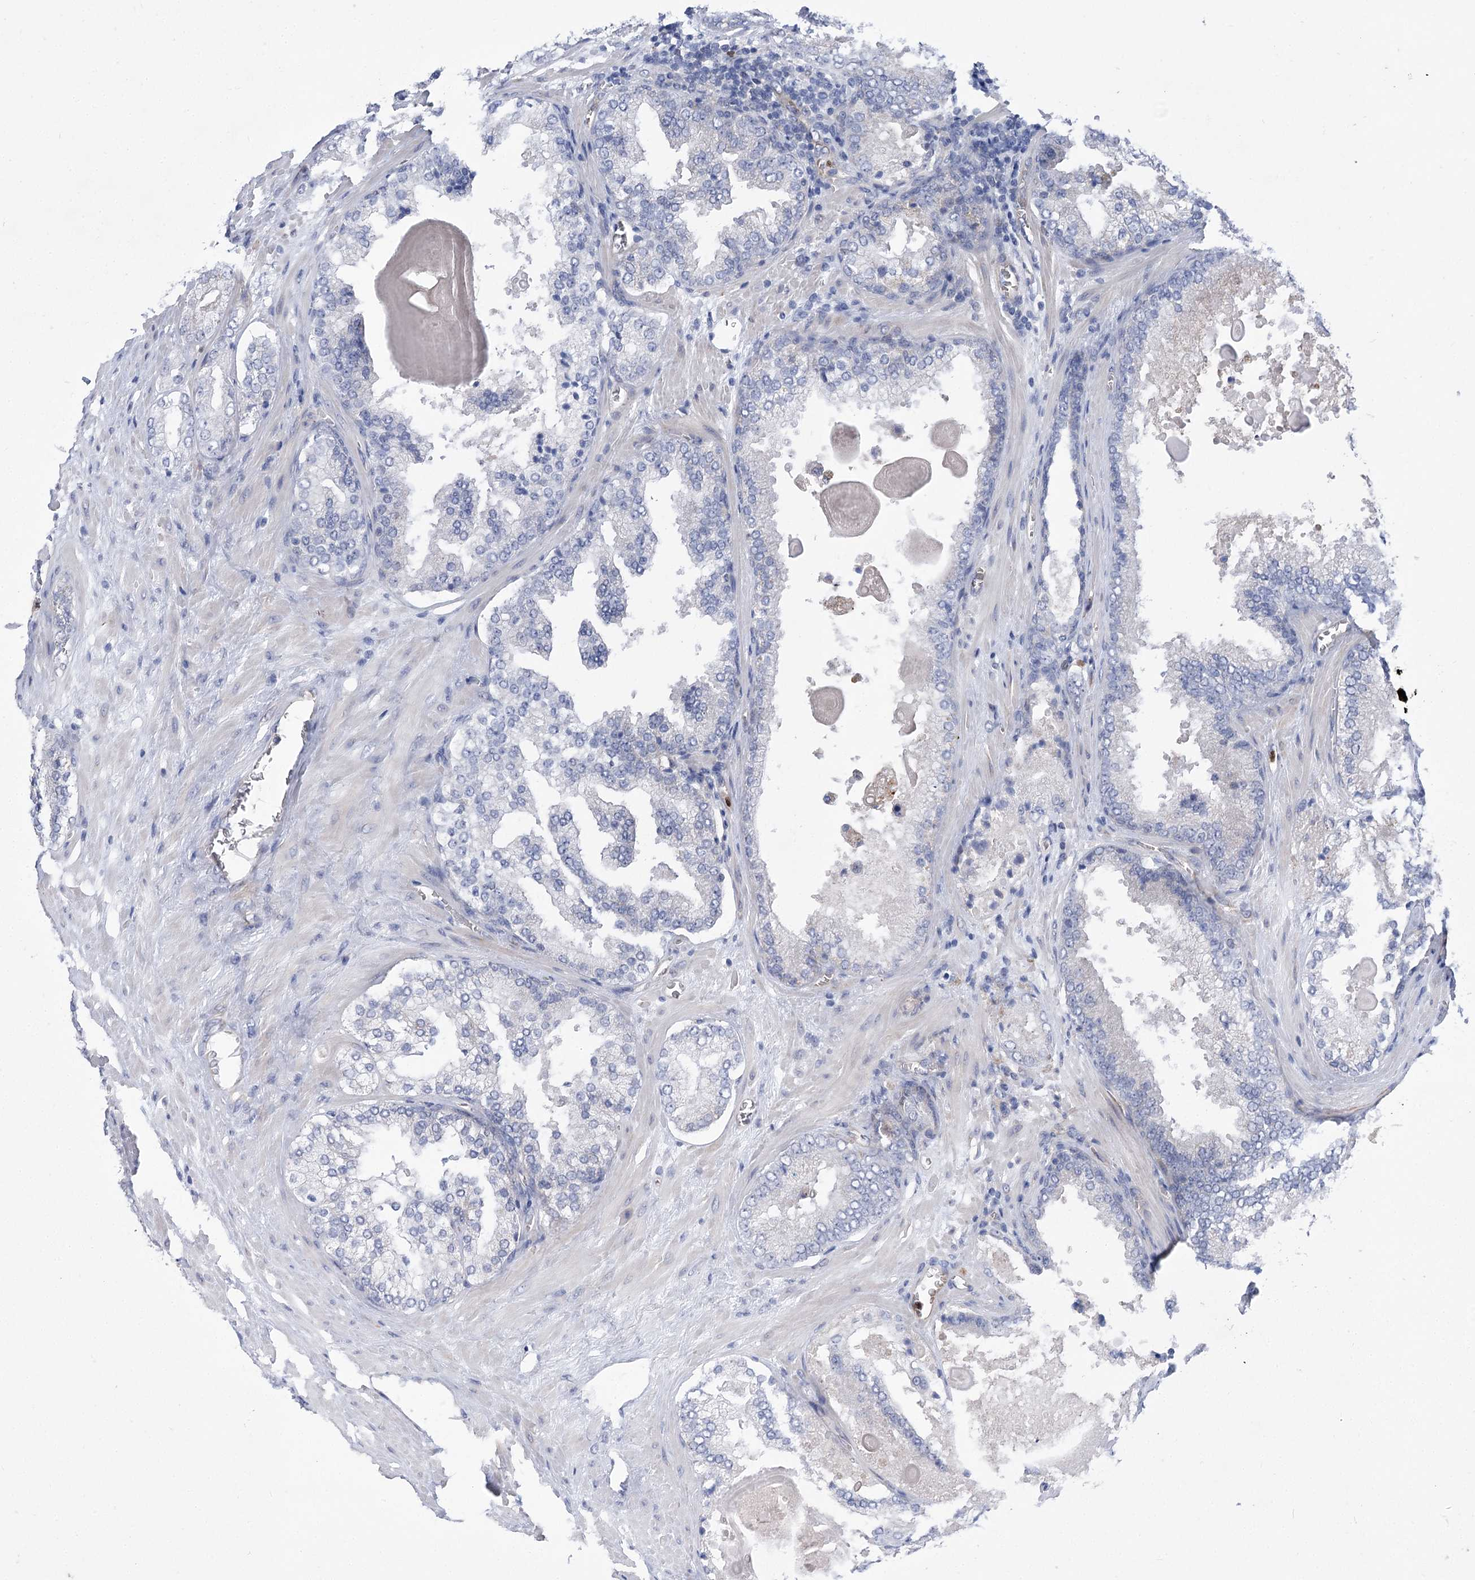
{"staining": {"intensity": "negative", "quantity": "none", "location": "none"}, "tissue": "prostate cancer", "cell_type": "Tumor cells", "image_type": "cancer", "snomed": [{"axis": "morphology", "description": "Adenocarcinoma, Low grade"}, {"axis": "topography", "description": "Prostate"}], "caption": "Immunohistochemistry histopathology image of neoplastic tissue: low-grade adenocarcinoma (prostate) stained with DAB displays no significant protein staining in tumor cells.", "gene": "THAP6", "patient": {"sex": "male", "age": 74}}